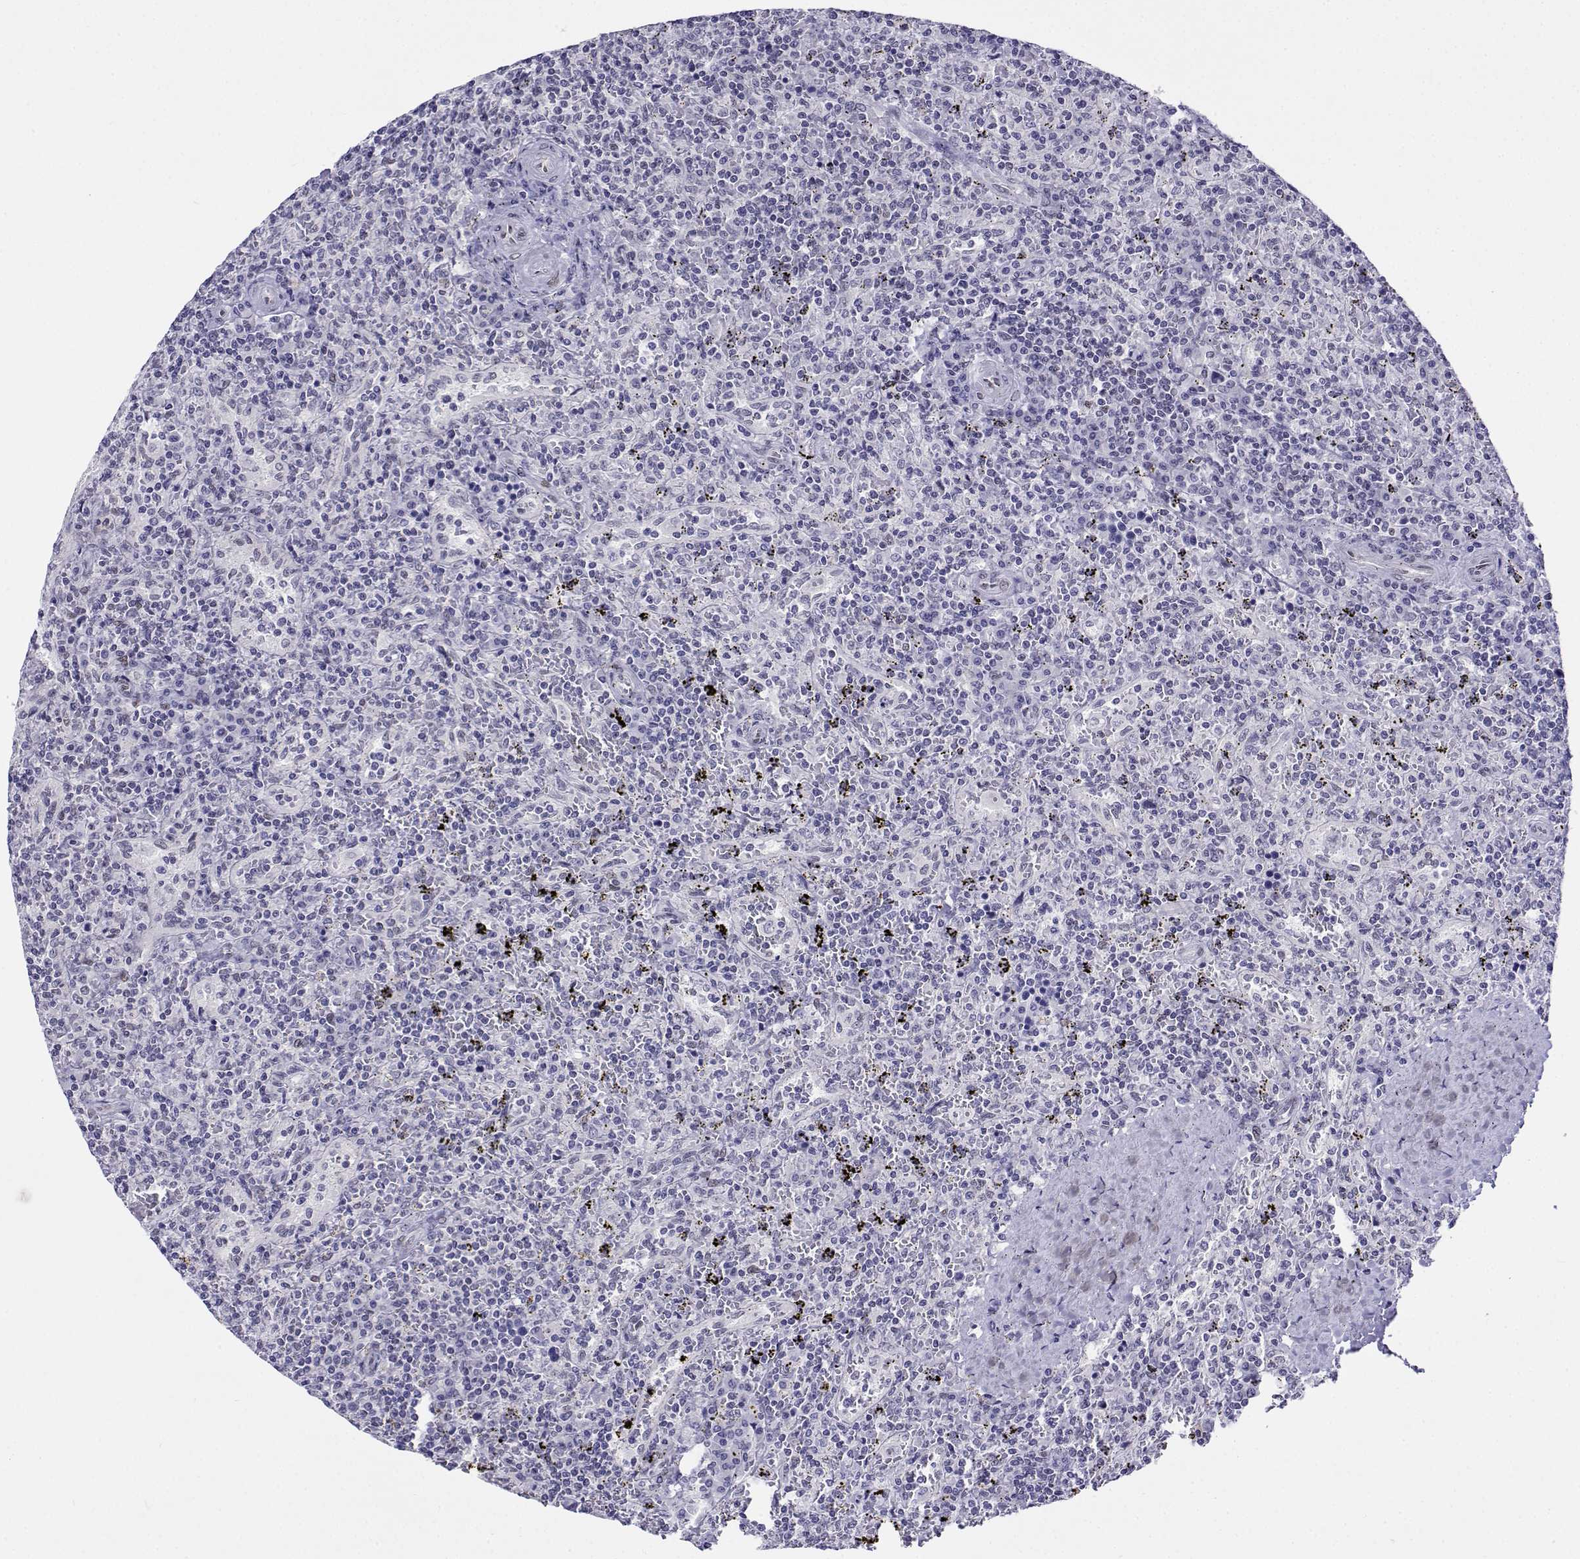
{"staining": {"intensity": "negative", "quantity": "none", "location": "none"}, "tissue": "lymphoma", "cell_type": "Tumor cells", "image_type": "cancer", "snomed": [{"axis": "morphology", "description": "Malignant lymphoma, non-Hodgkin's type, Low grade"}, {"axis": "topography", "description": "Spleen"}], "caption": "The IHC image has no significant expression in tumor cells of lymphoma tissue.", "gene": "ERF", "patient": {"sex": "male", "age": 62}}